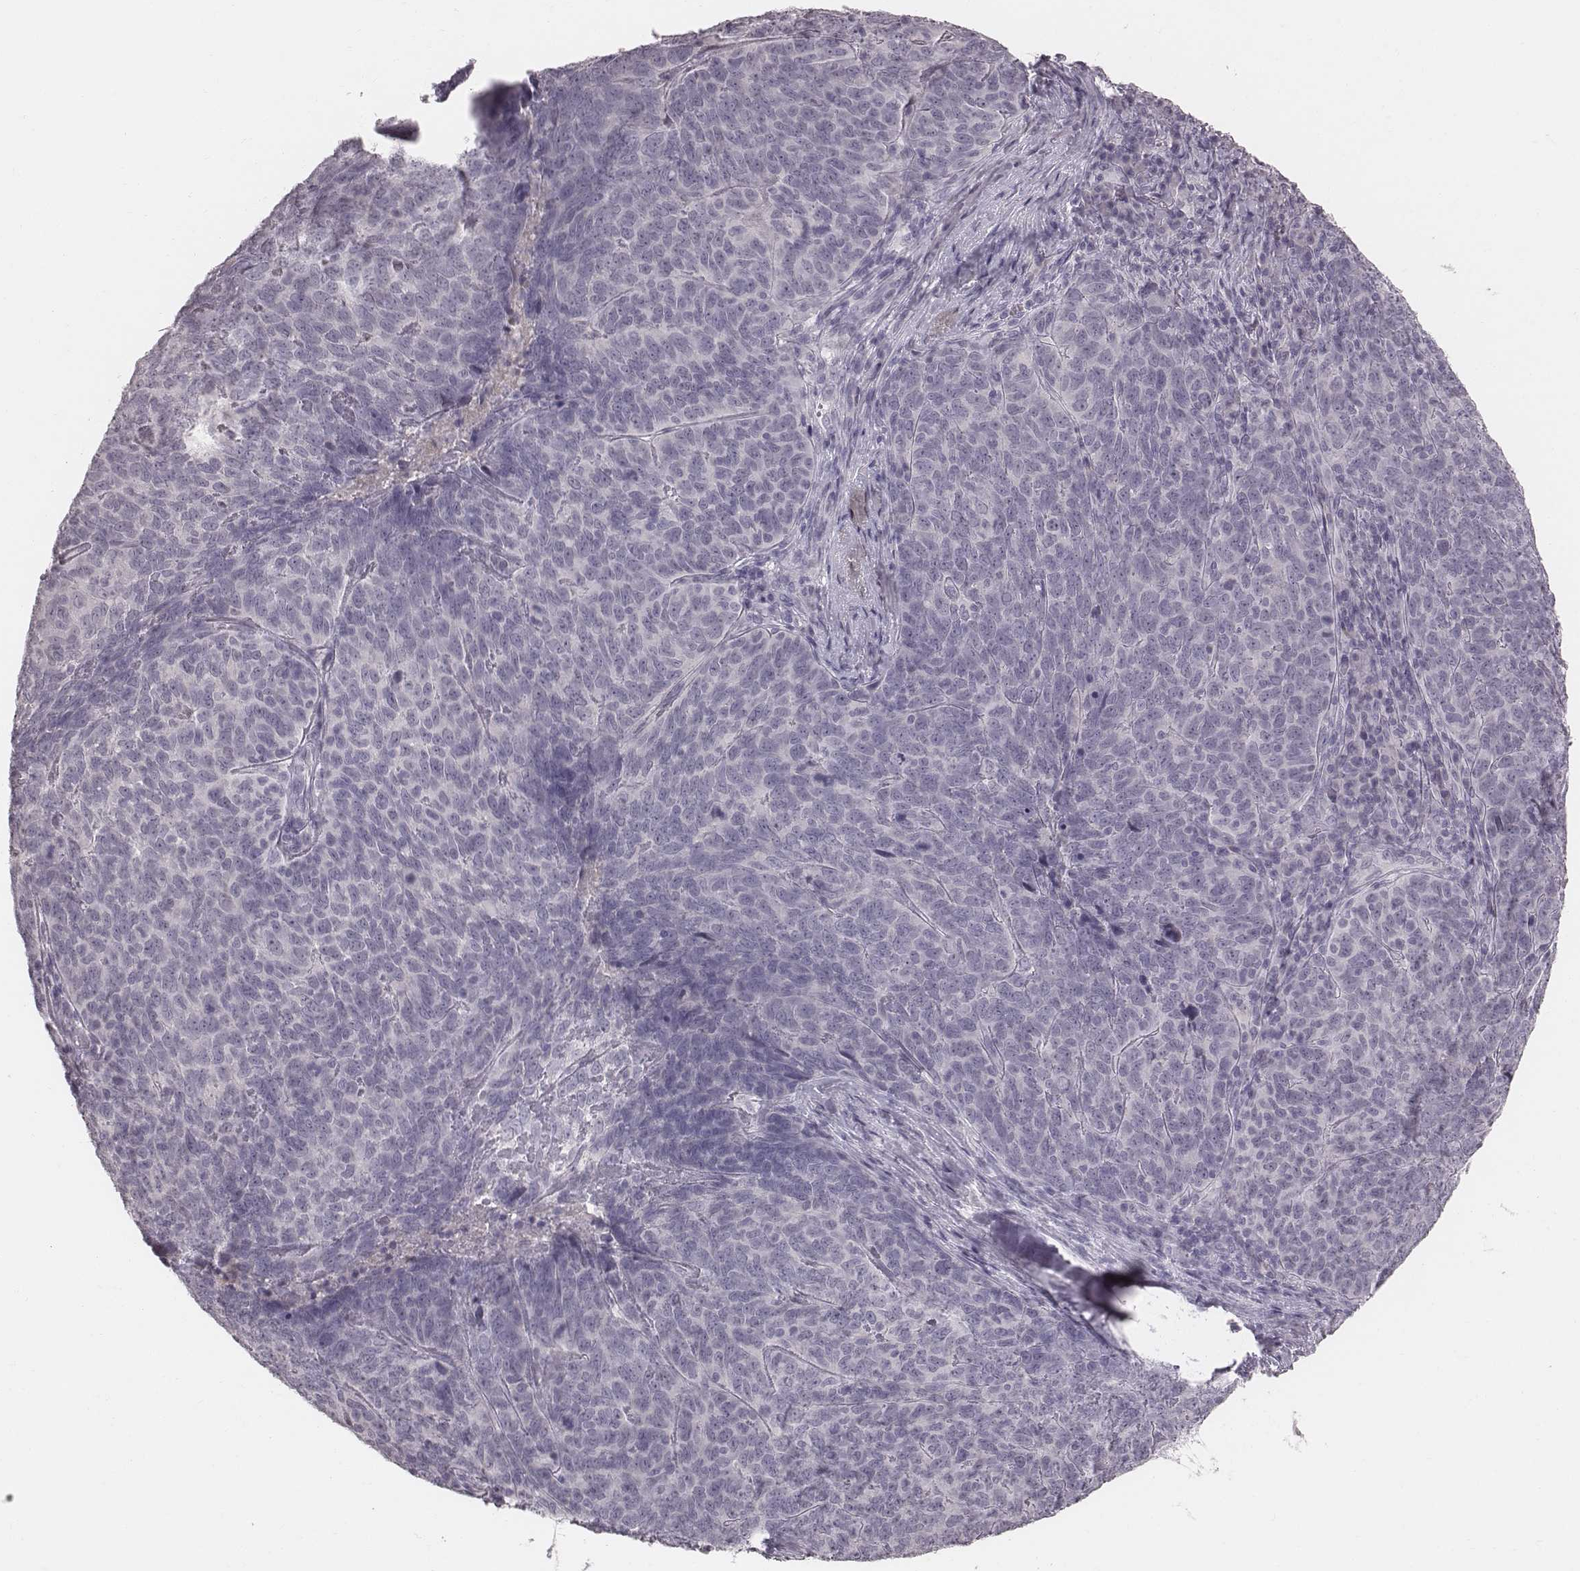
{"staining": {"intensity": "negative", "quantity": "none", "location": "none"}, "tissue": "skin cancer", "cell_type": "Tumor cells", "image_type": "cancer", "snomed": [{"axis": "morphology", "description": "Squamous cell carcinoma, NOS"}, {"axis": "topography", "description": "Skin"}, {"axis": "topography", "description": "Anal"}], "caption": "The image exhibits no staining of tumor cells in skin cancer.", "gene": "CFTR", "patient": {"sex": "female", "age": 51}}